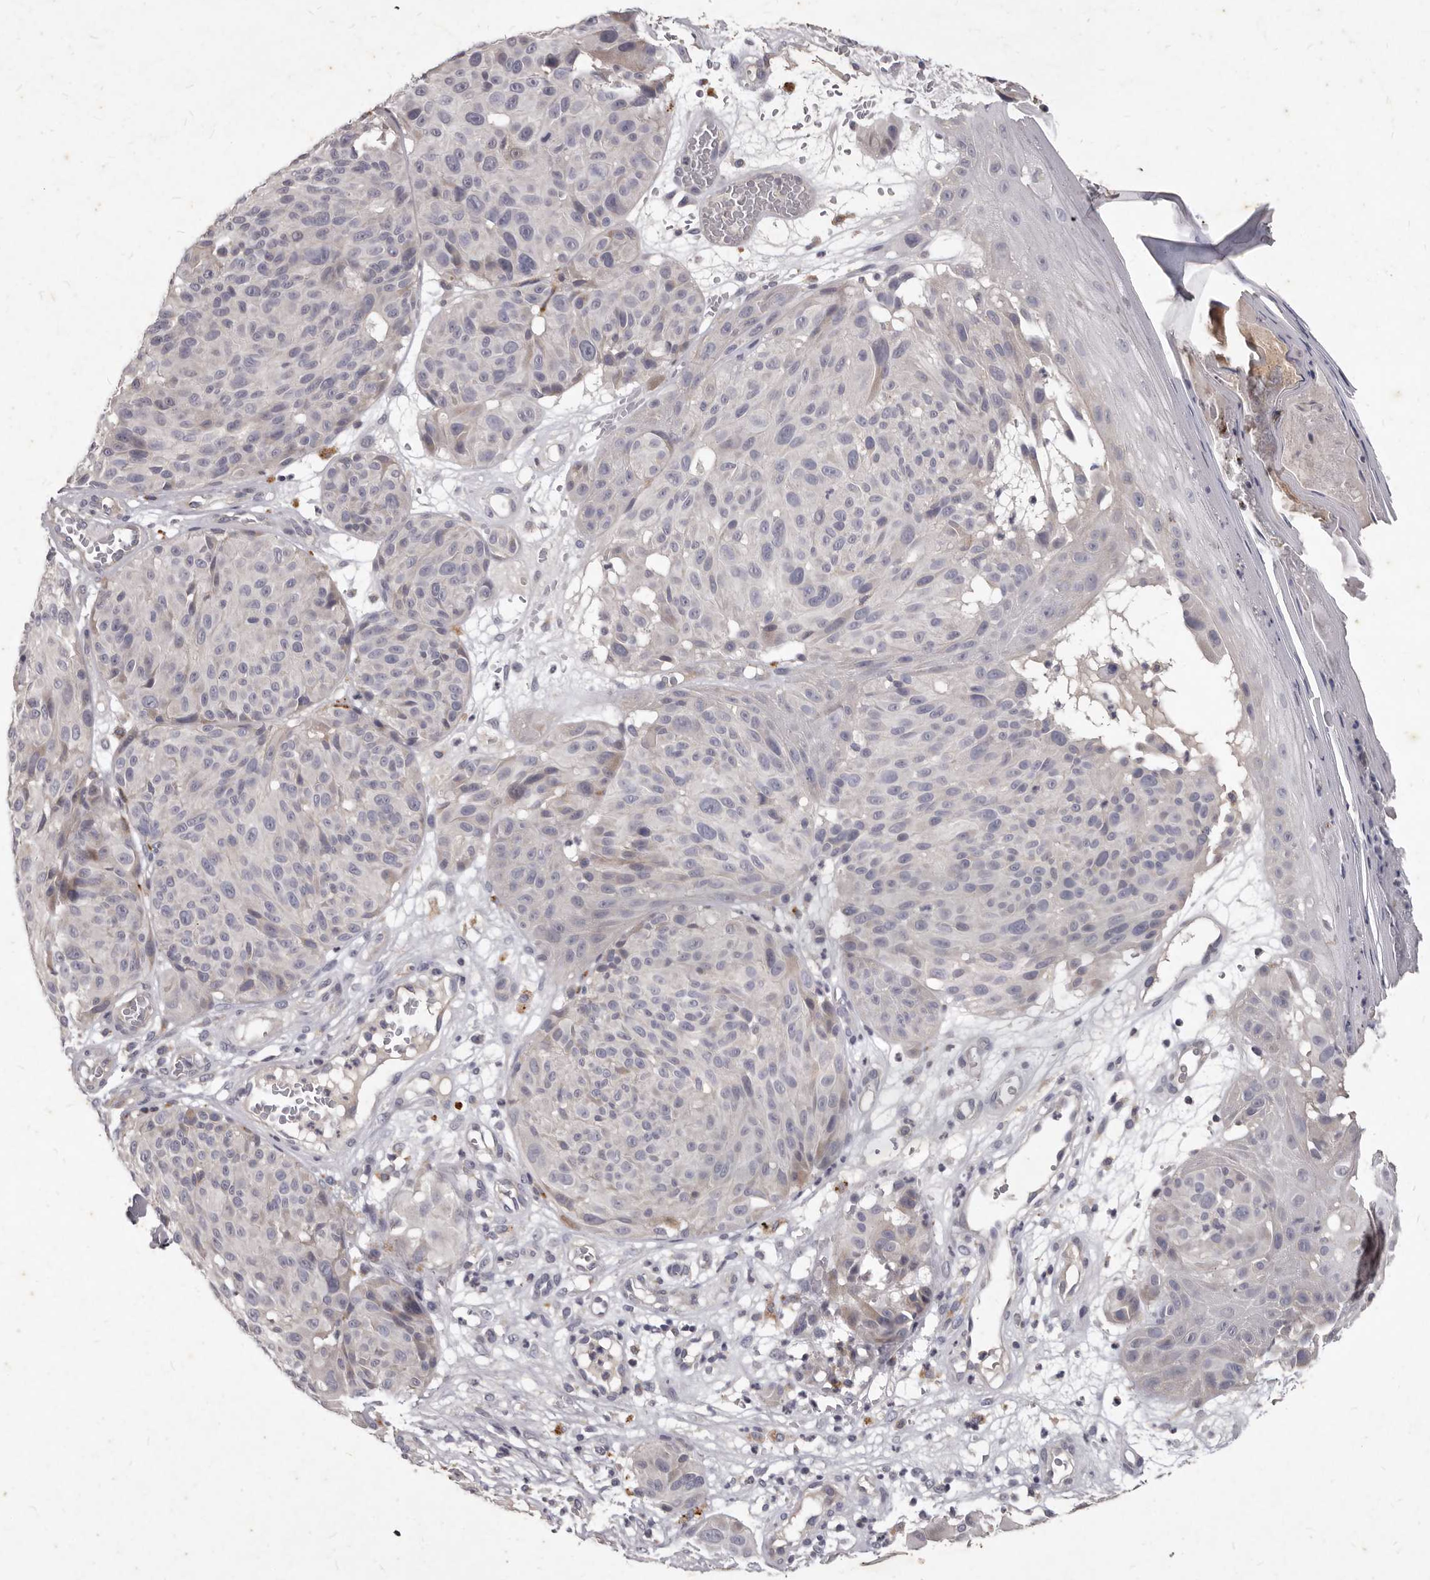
{"staining": {"intensity": "negative", "quantity": "none", "location": "none"}, "tissue": "melanoma", "cell_type": "Tumor cells", "image_type": "cancer", "snomed": [{"axis": "morphology", "description": "Malignant melanoma, NOS"}, {"axis": "topography", "description": "Skin"}], "caption": "Protein analysis of melanoma displays no significant positivity in tumor cells.", "gene": "GPRC5C", "patient": {"sex": "male", "age": 83}}